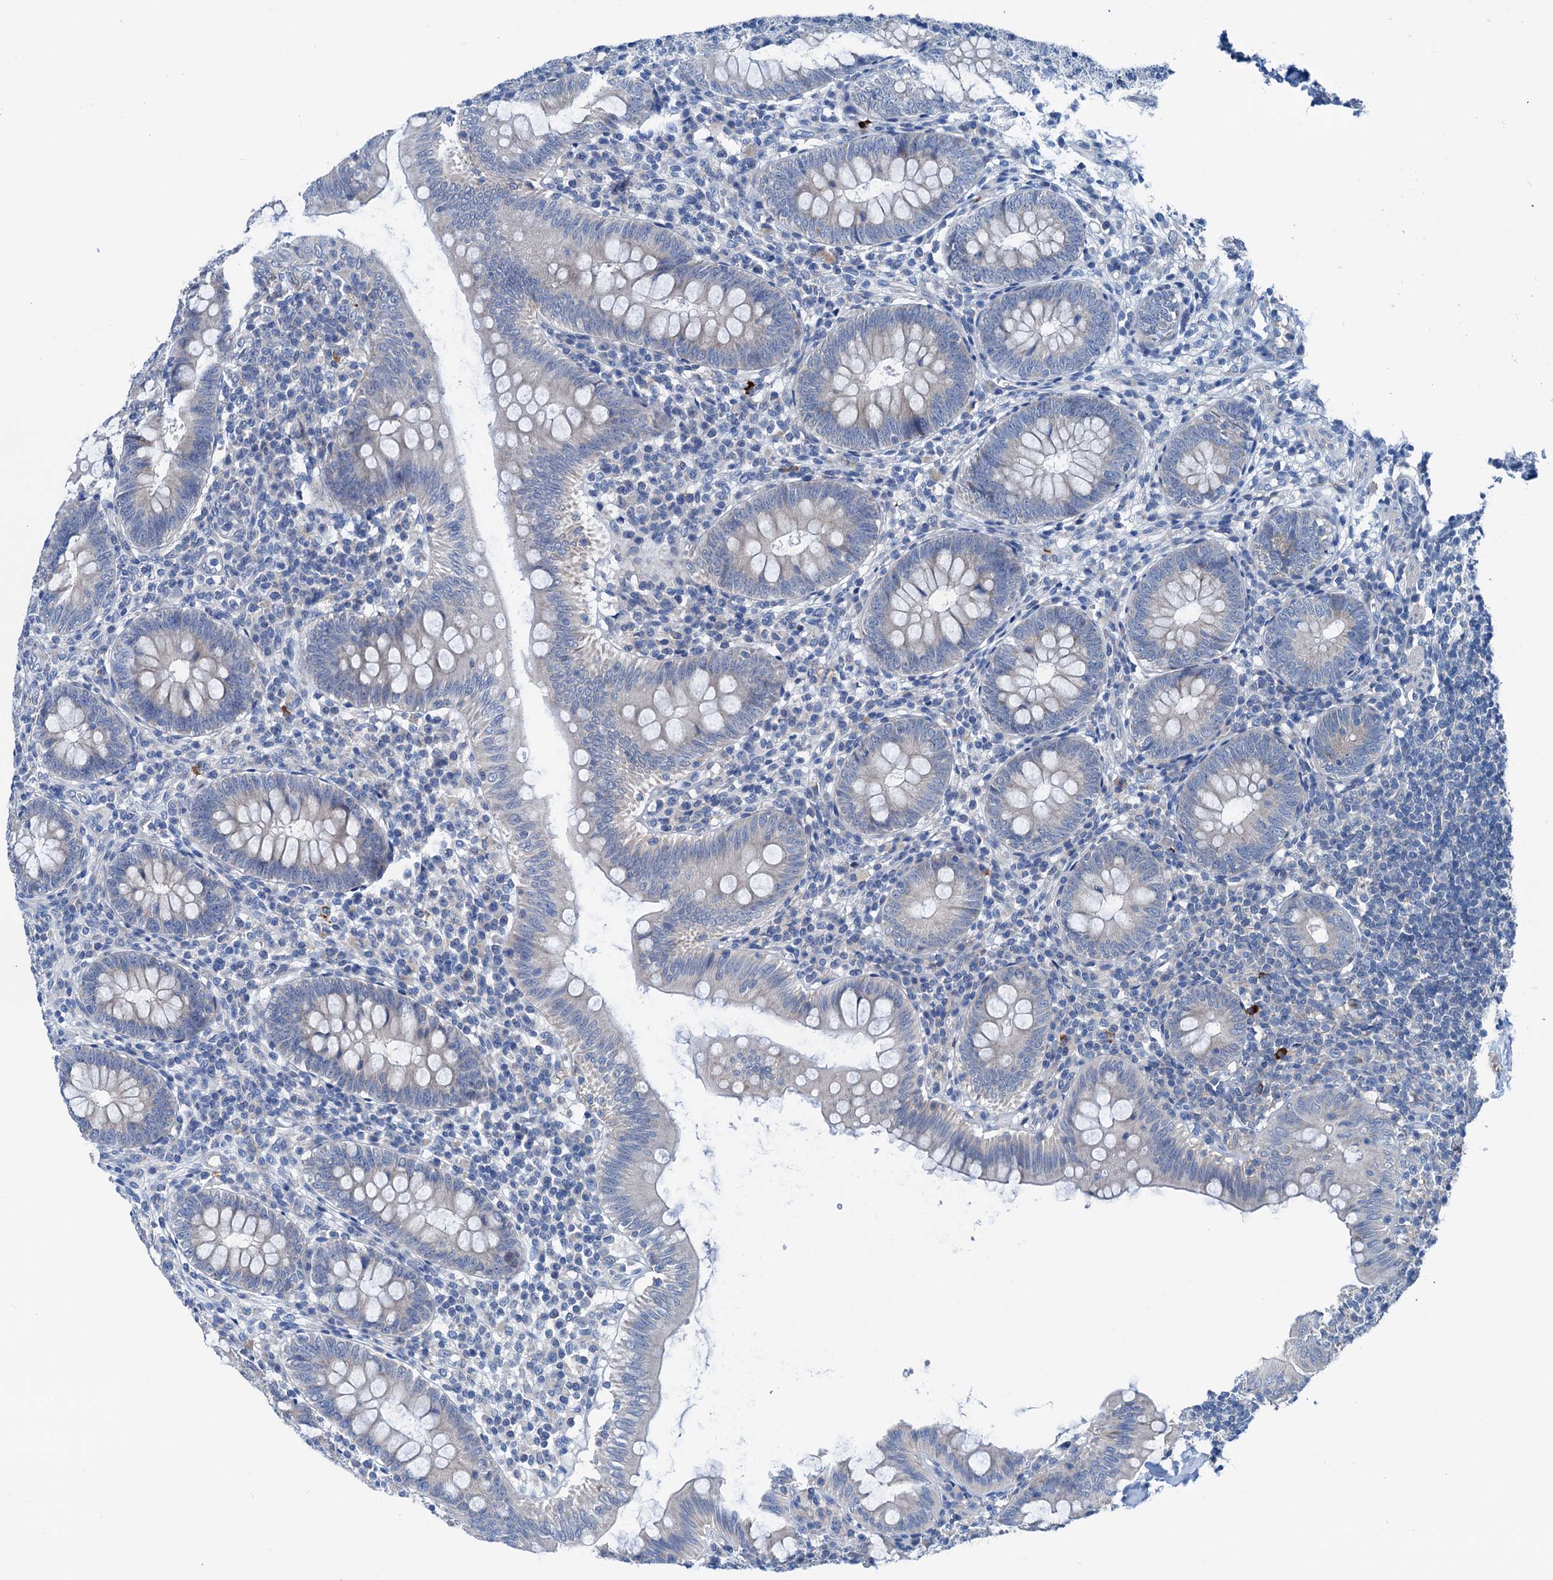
{"staining": {"intensity": "weak", "quantity": "<25%", "location": "cytoplasmic/membranous"}, "tissue": "appendix", "cell_type": "Glandular cells", "image_type": "normal", "snomed": [{"axis": "morphology", "description": "Normal tissue, NOS"}, {"axis": "topography", "description": "Appendix"}], "caption": "This is a image of immunohistochemistry (IHC) staining of normal appendix, which shows no expression in glandular cells.", "gene": "KNDC1", "patient": {"sex": "male", "age": 14}}